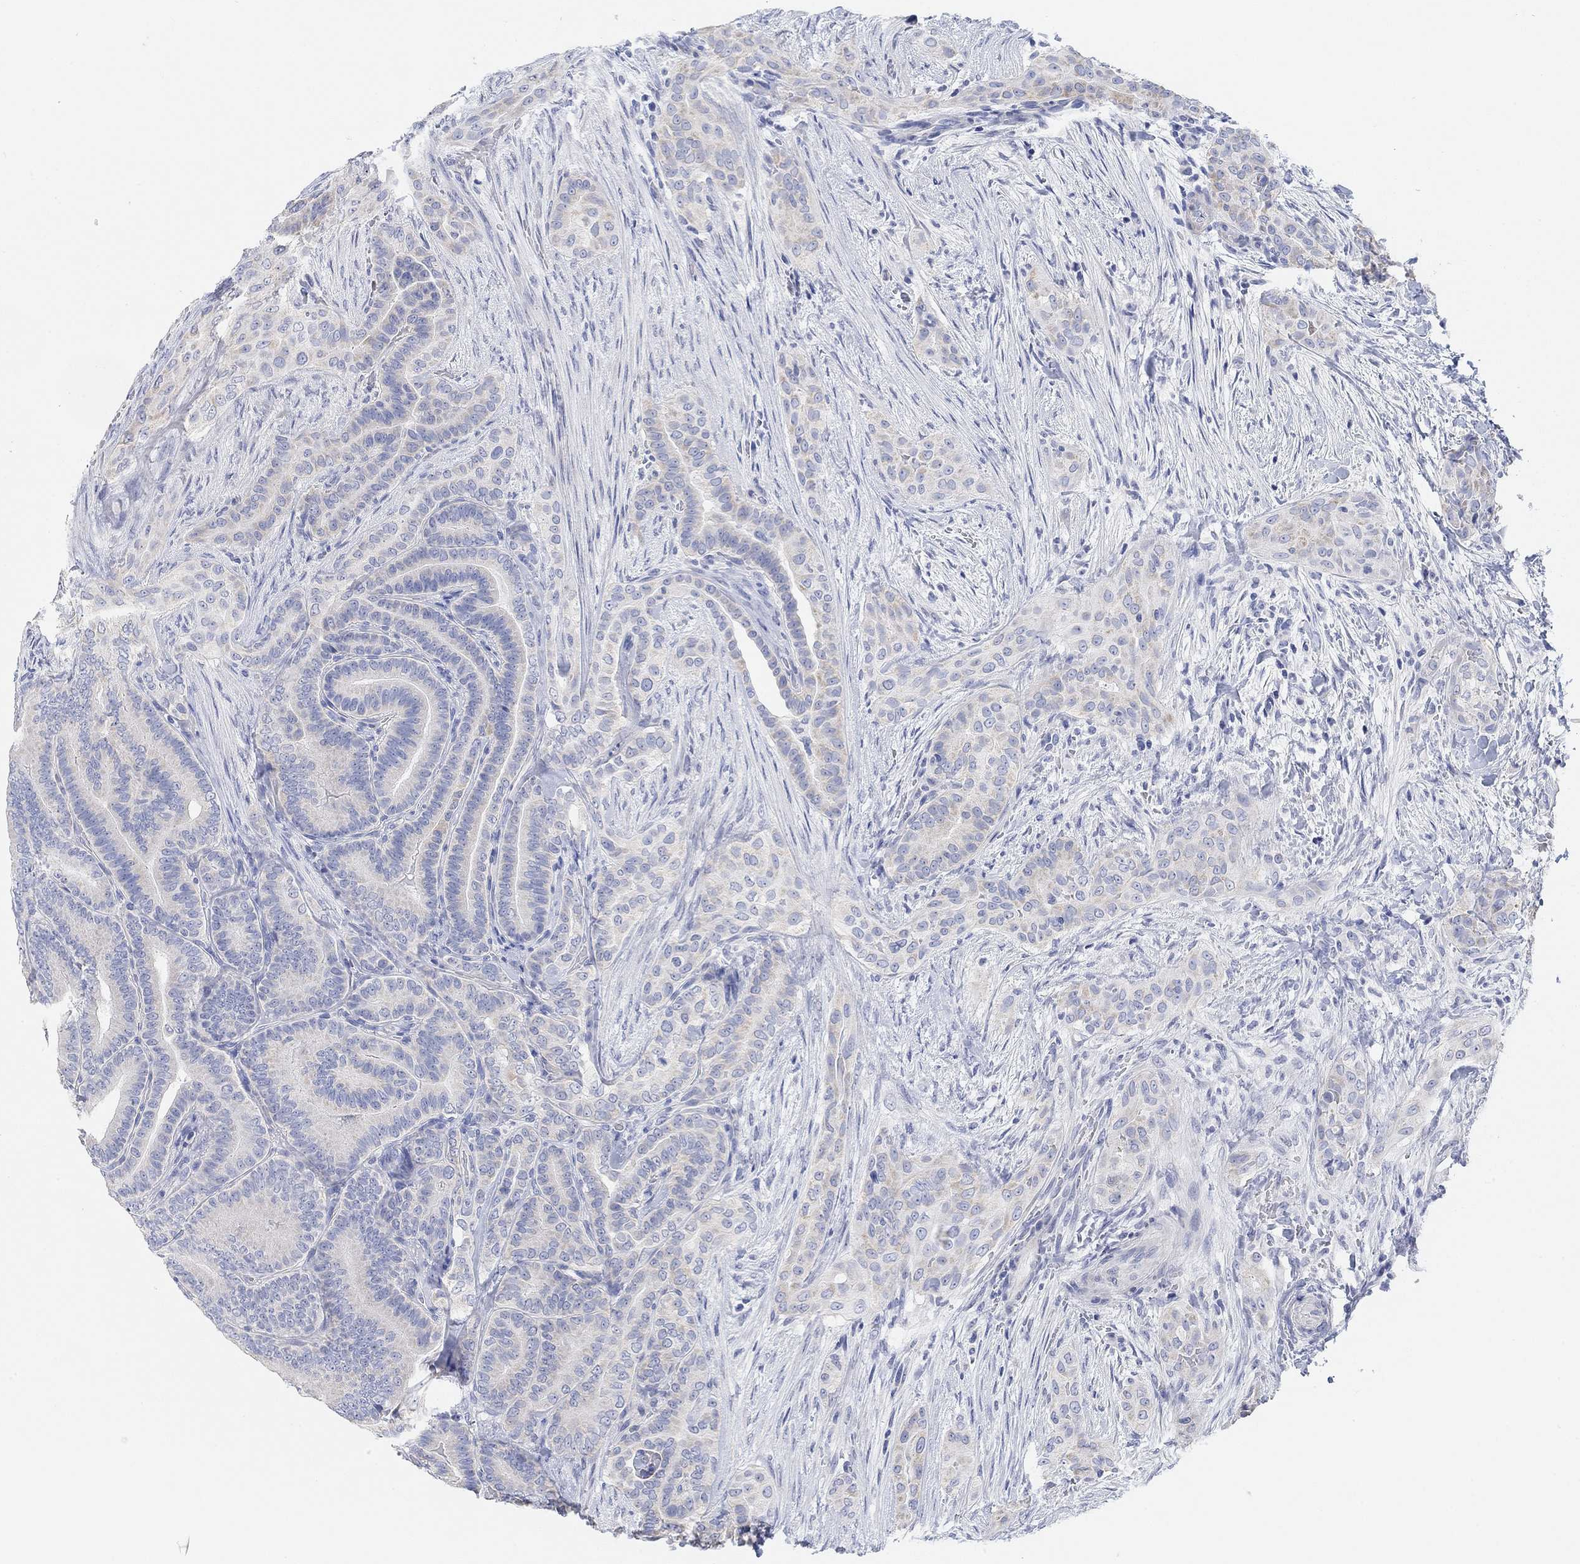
{"staining": {"intensity": "negative", "quantity": "none", "location": "none"}, "tissue": "thyroid cancer", "cell_type": "Tumor cells", "image_type": "cancer", "snomed": [{"axis": "morphology", "description": "Papillary adenocarcinoma, NOS"}, {"axis": "topography", "description": "Thyroid gland"}], "caption": "A photomicrograph of human papillary adenocarcinoma (thyroid) is negative for staining in tumor cells.", "gene": "VAT1L", "patient": {"sex": "male", "age": 61}}